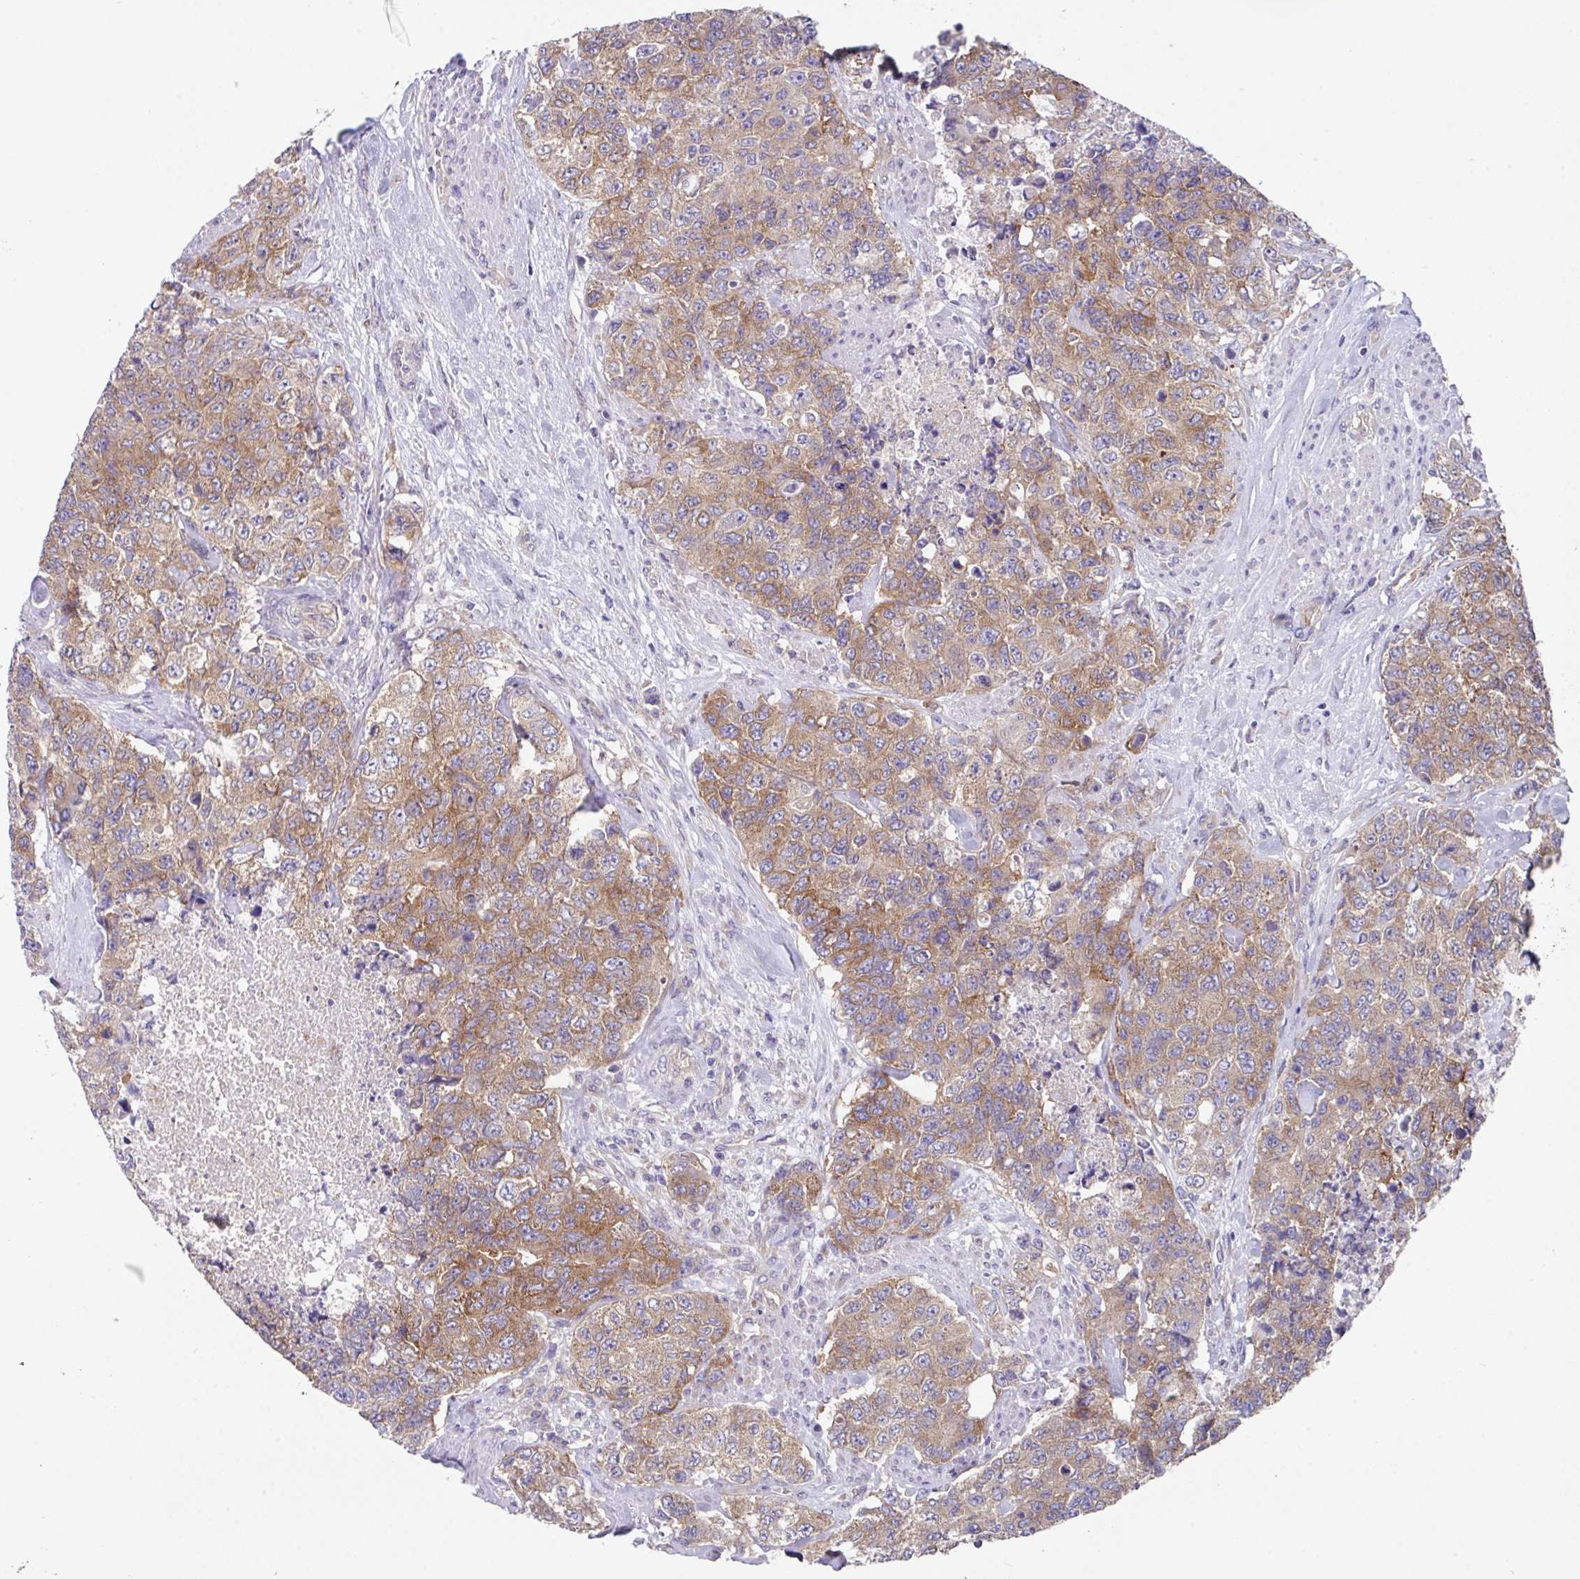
{"staining": {"intensity": "moderate", "quantity": ">75%", "location": "cytoplasmic/membranous"}, "tissue": "urothelial cancer", "cell_type": "Tumor cells", "image_type": "cancer", "snomed": [{"axis": "morphology", "description": "Urothelial carcinoma, High grade"}, {"axis": "topography", "description": "Urinary bladder"}], "caption": "Human urothelial carcinoma (high-grade) stained with a protein marker demonstrates moderate staining in tumor cells.", "gene": "EIF4B", "patient": {"sex": "female", "age": 78}}